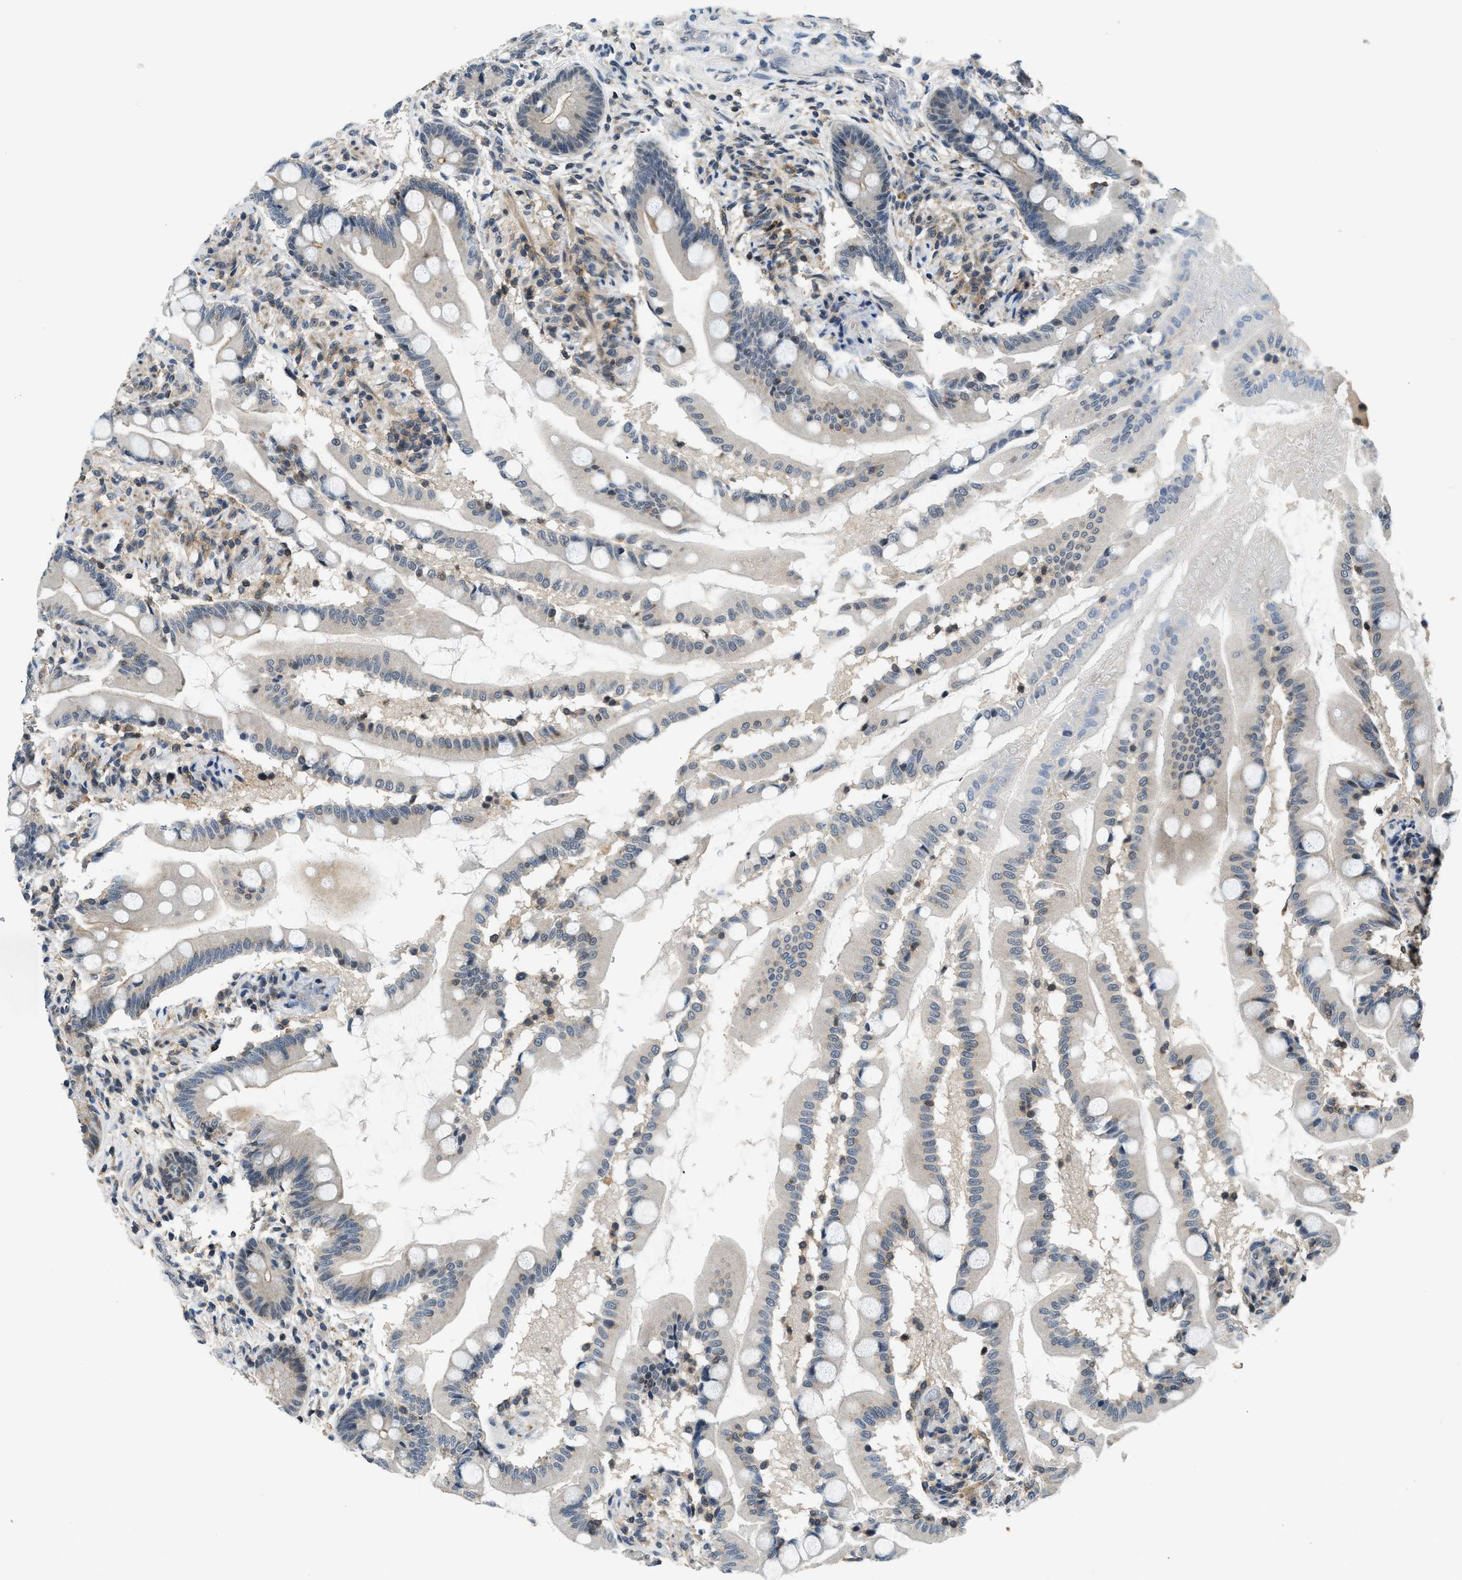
{"staining": {"intensity": "moderate", "quantity": "25%-75%", "location": "cytoplasmic/membranous"}, "tissue": "small intestine", "cell_type": "Glandular cells", "image_type": "normal", "snomed": [{"axis": "morphology", "description": "Normal tissue, NOS"}, {"axis": "topography", "description": "Small intestine"}], "caption": "Protein analysis of benign small intestine shows moderate cytoplasmic/membranous staining in approximately 25%-75% of glandular cells.", "gene": "MTMR1", "patient": {"sex": "female", "age": 56}}